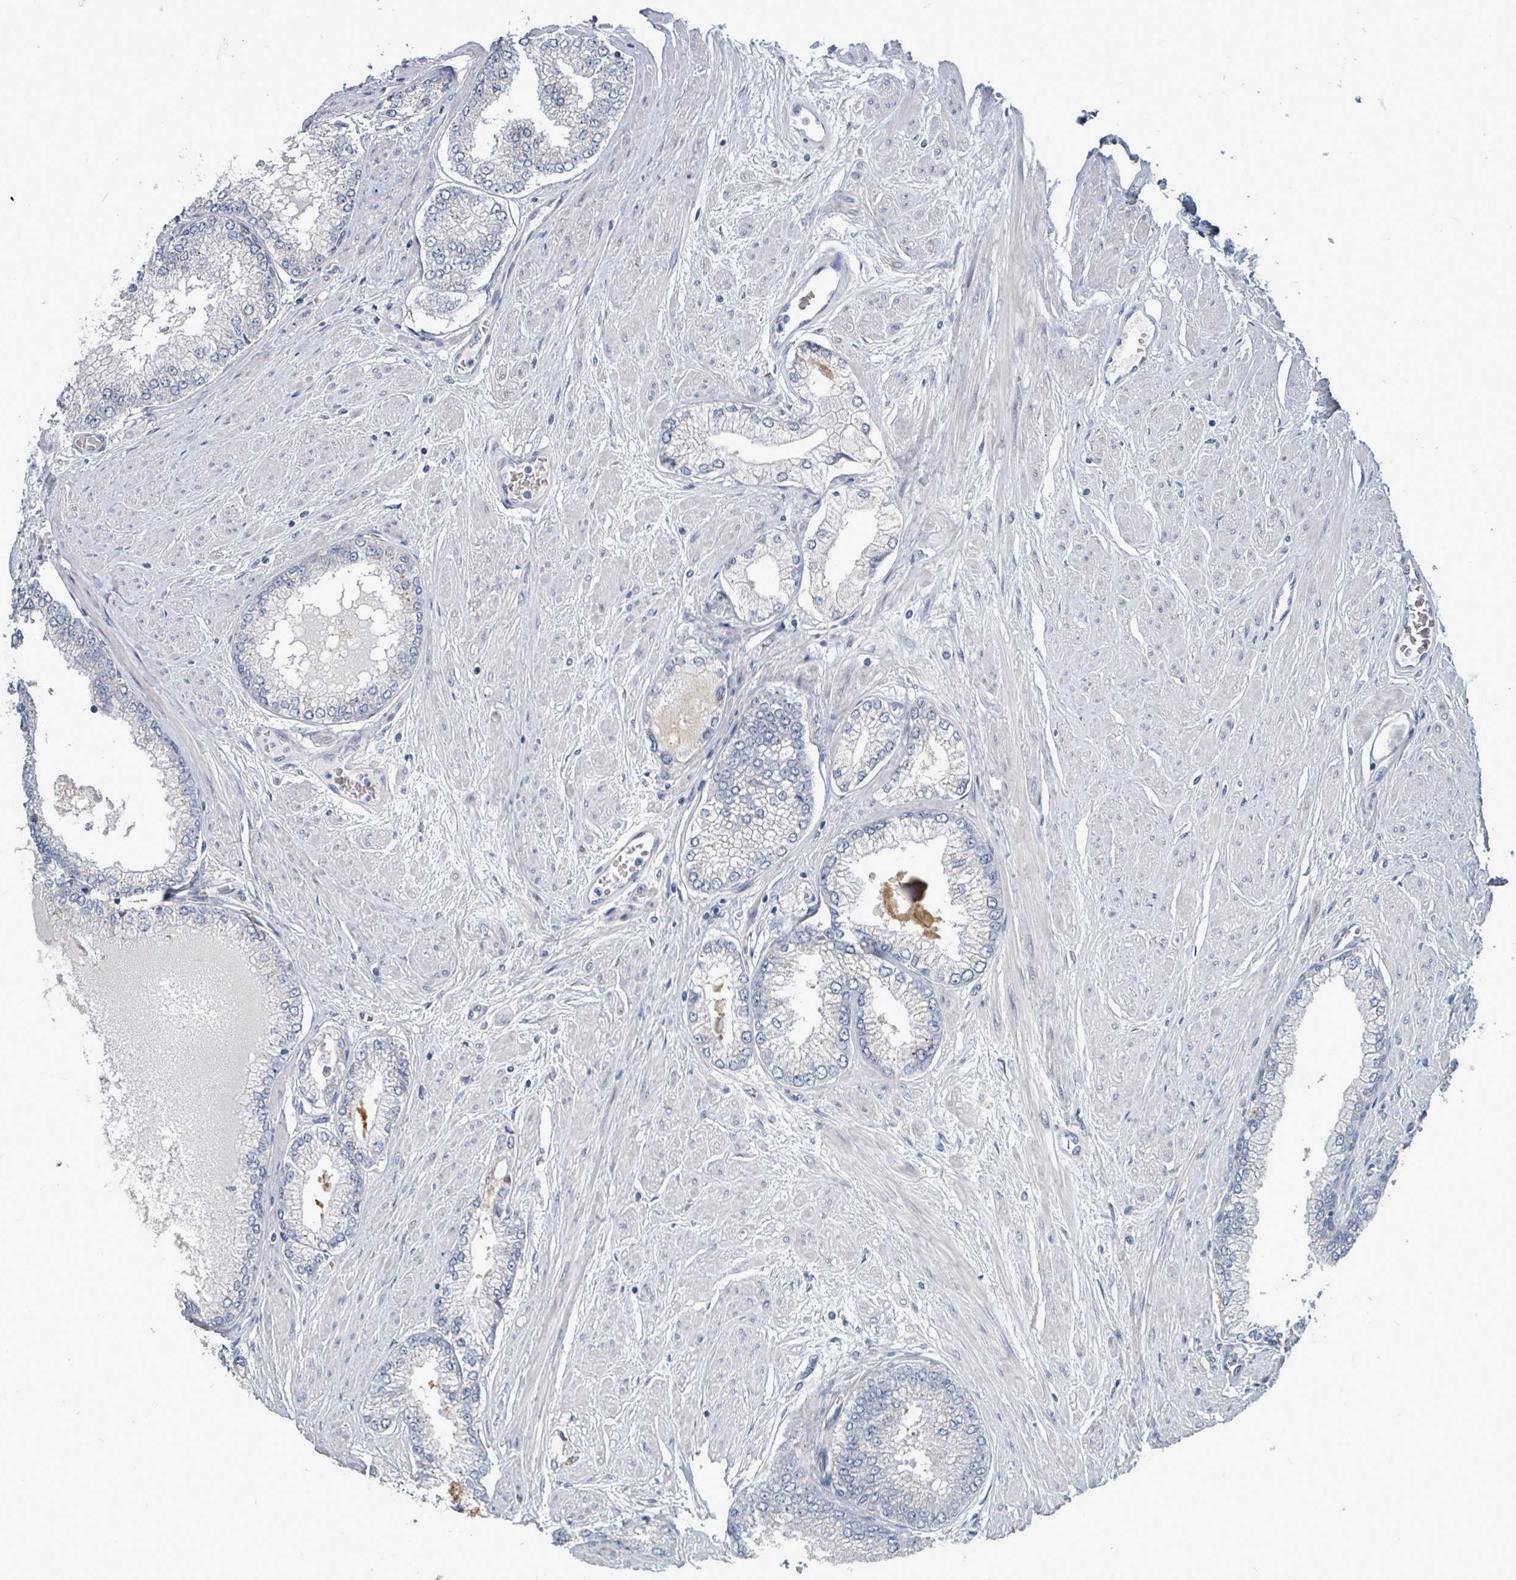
{"staining": {"intensity": "negative", "quantity": "none", "location": "none"}, "tissue": "prostate cancer", "cell_type": "Tumor cells", "image_type": "cancer", "snomed": [{"axis": "morphology", "description": "Adenocarcinoma, Low grade"}, {"axis": "topography", "description": "Prostate"}], "caption": "Tumor cells show no significant positivity in prostate cancer (adenocarcinoma (low-grade)).", "gene": "TRDMT1", "patient": {"sex": "male", "age": 55}}